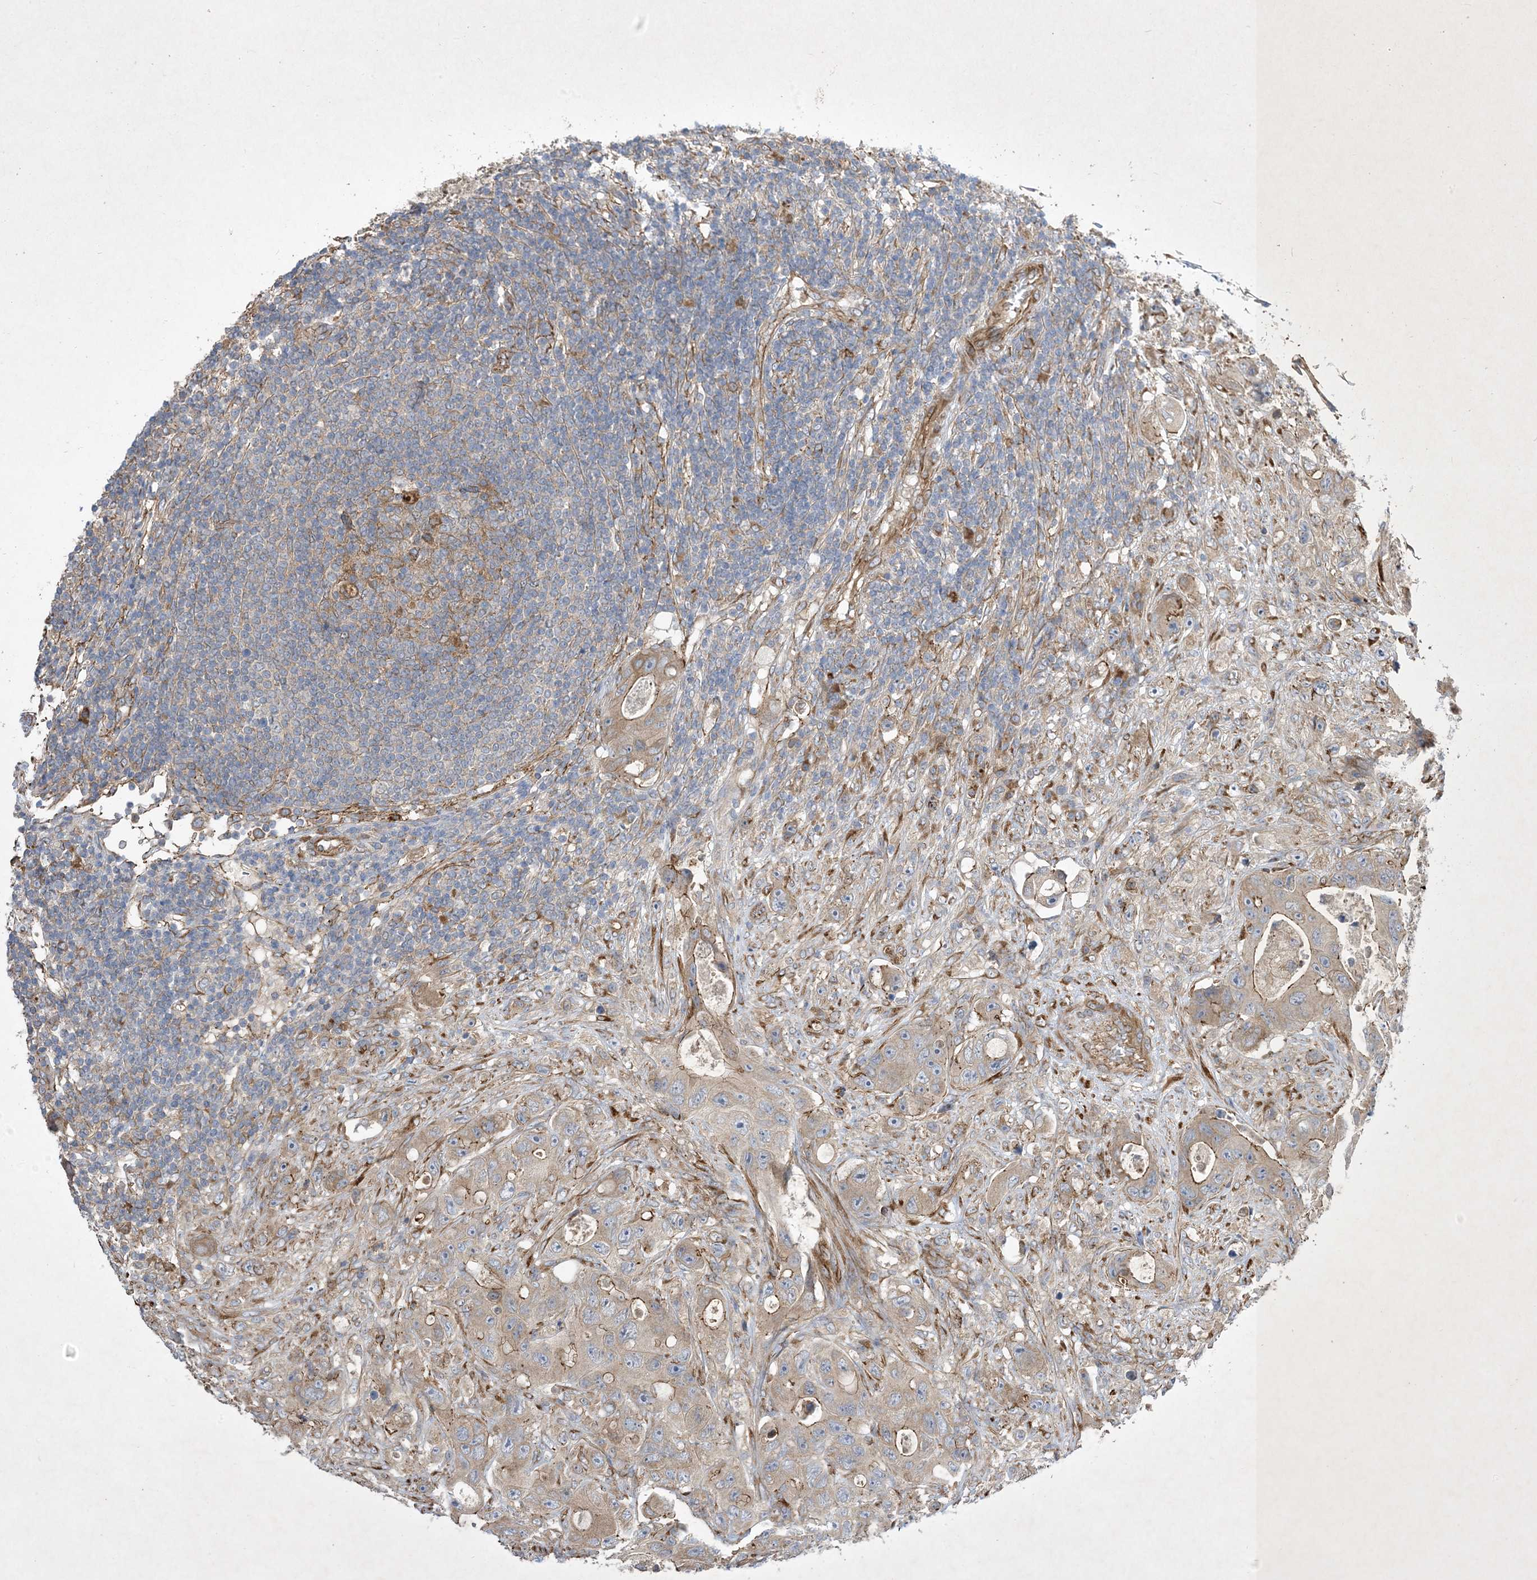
{"staining": {"intensity": "moderate", "quantity": "<25%", "location": "cytoplasmic/membranous"}, "tissue": "colorectal cancer", "cell_type": "Tumor cells", "image_type": "cancer", "snomed": [{"axis": "morphology", "description": "Adenocarcinoma, NOS"}, {"axis": "topography", "description": "Colon"}], "caption": "Immunohistochemical staining of human adenocarcinoma (colorectal) shows low levels of moderate cytoplasmic/membranous positivity in about <25% of tumor cells.", "gene": "OTOP1", "patient": {"sex": "female", "age": 46}}